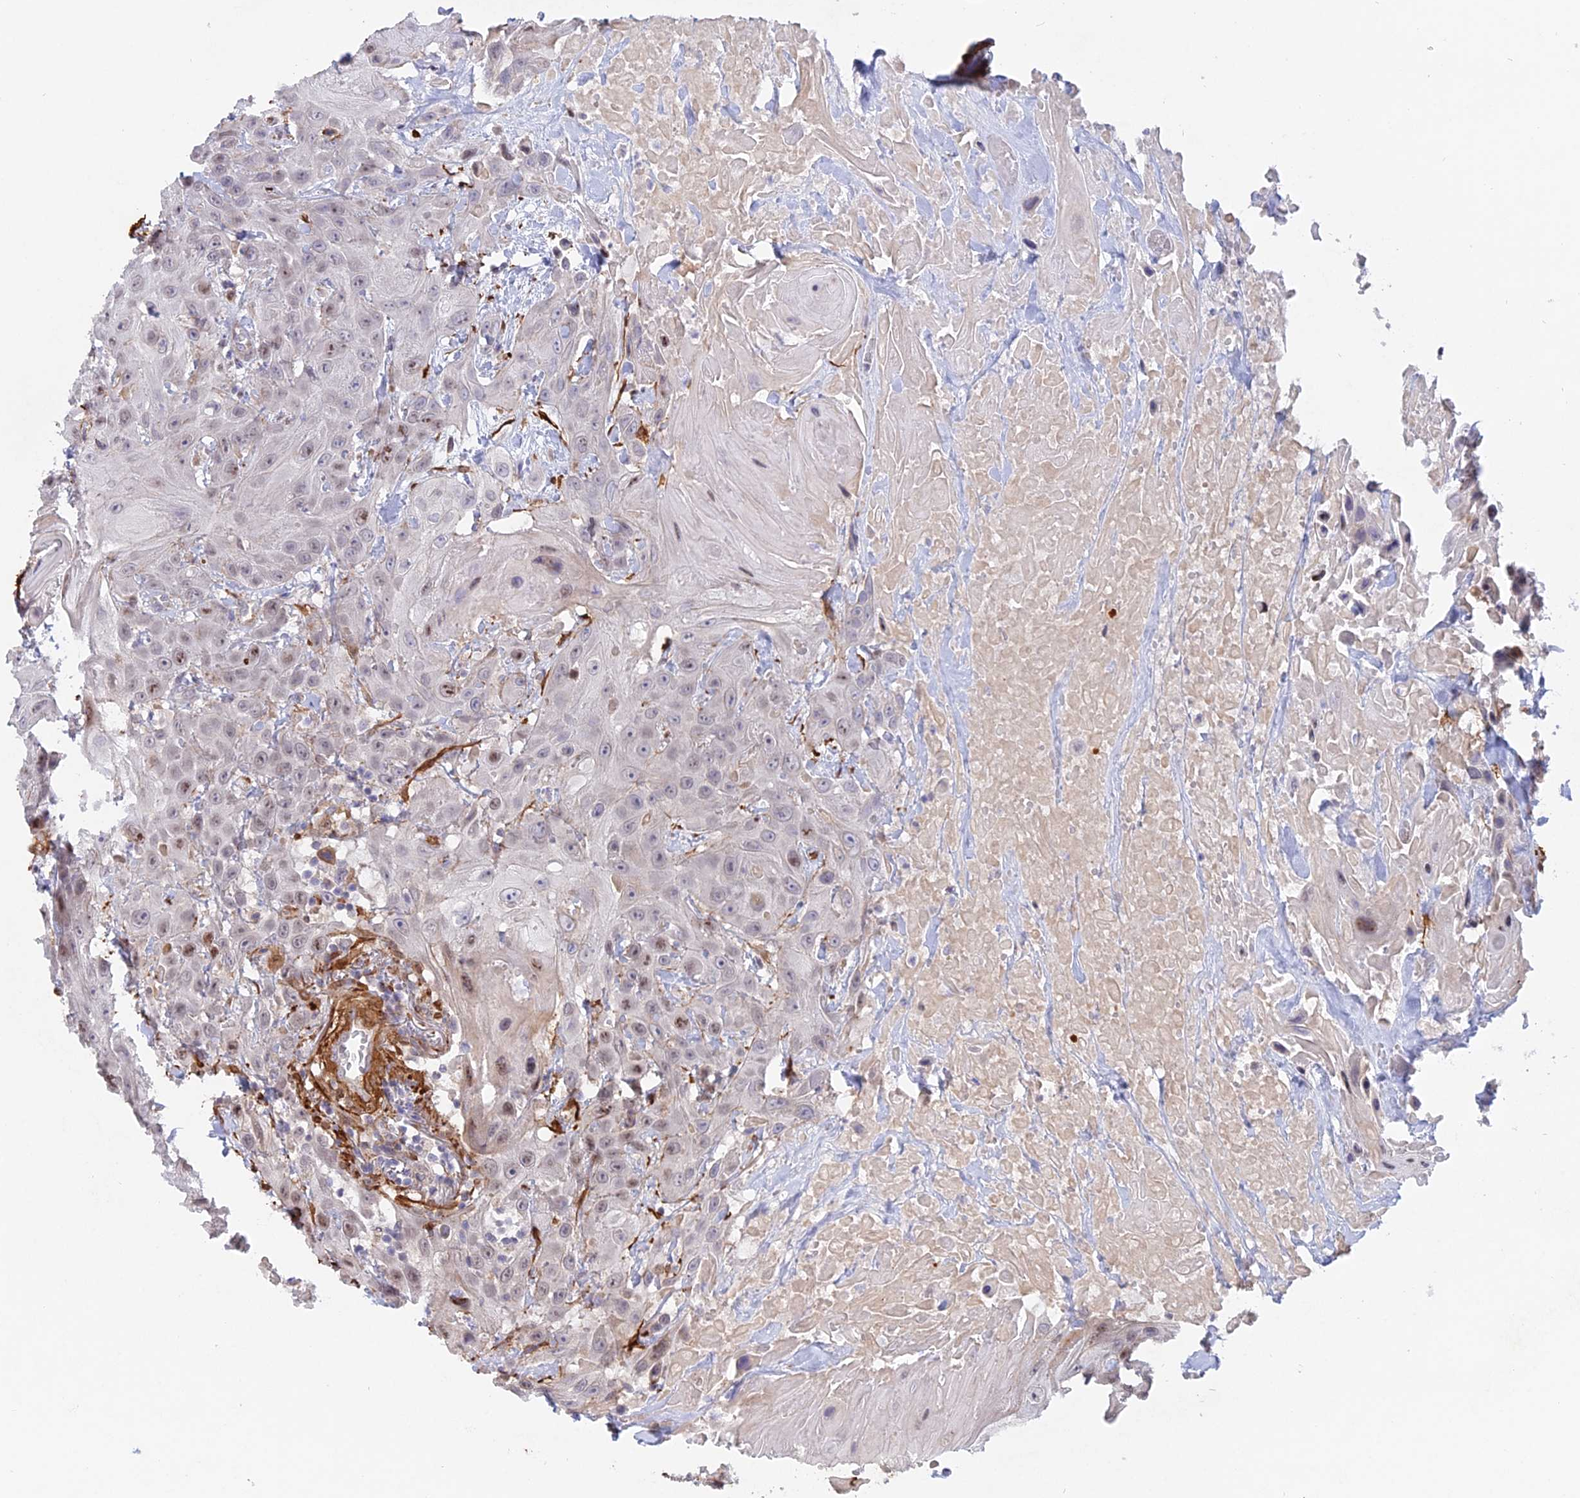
{"staining": {"intensity": "weak", "quantity": "25%-75%", "location": "nuclear"}, "tissue": "head and neck cancer", "cell_type": "Tumor cells", "image_type": "cancer", "snomed": [{"axis": "morphology", "description": "Squamous cell carcinoma, NOS"}, {"axis": "topography", "description": "Head-Neck"}], "caption": "Head and neck cancer (squamous cell carcinoma) stained with a protein marker exhibits weak staining in tumor cells.", "gene": "CCDC154", "patient": {"sex": "male", "age": 81}}